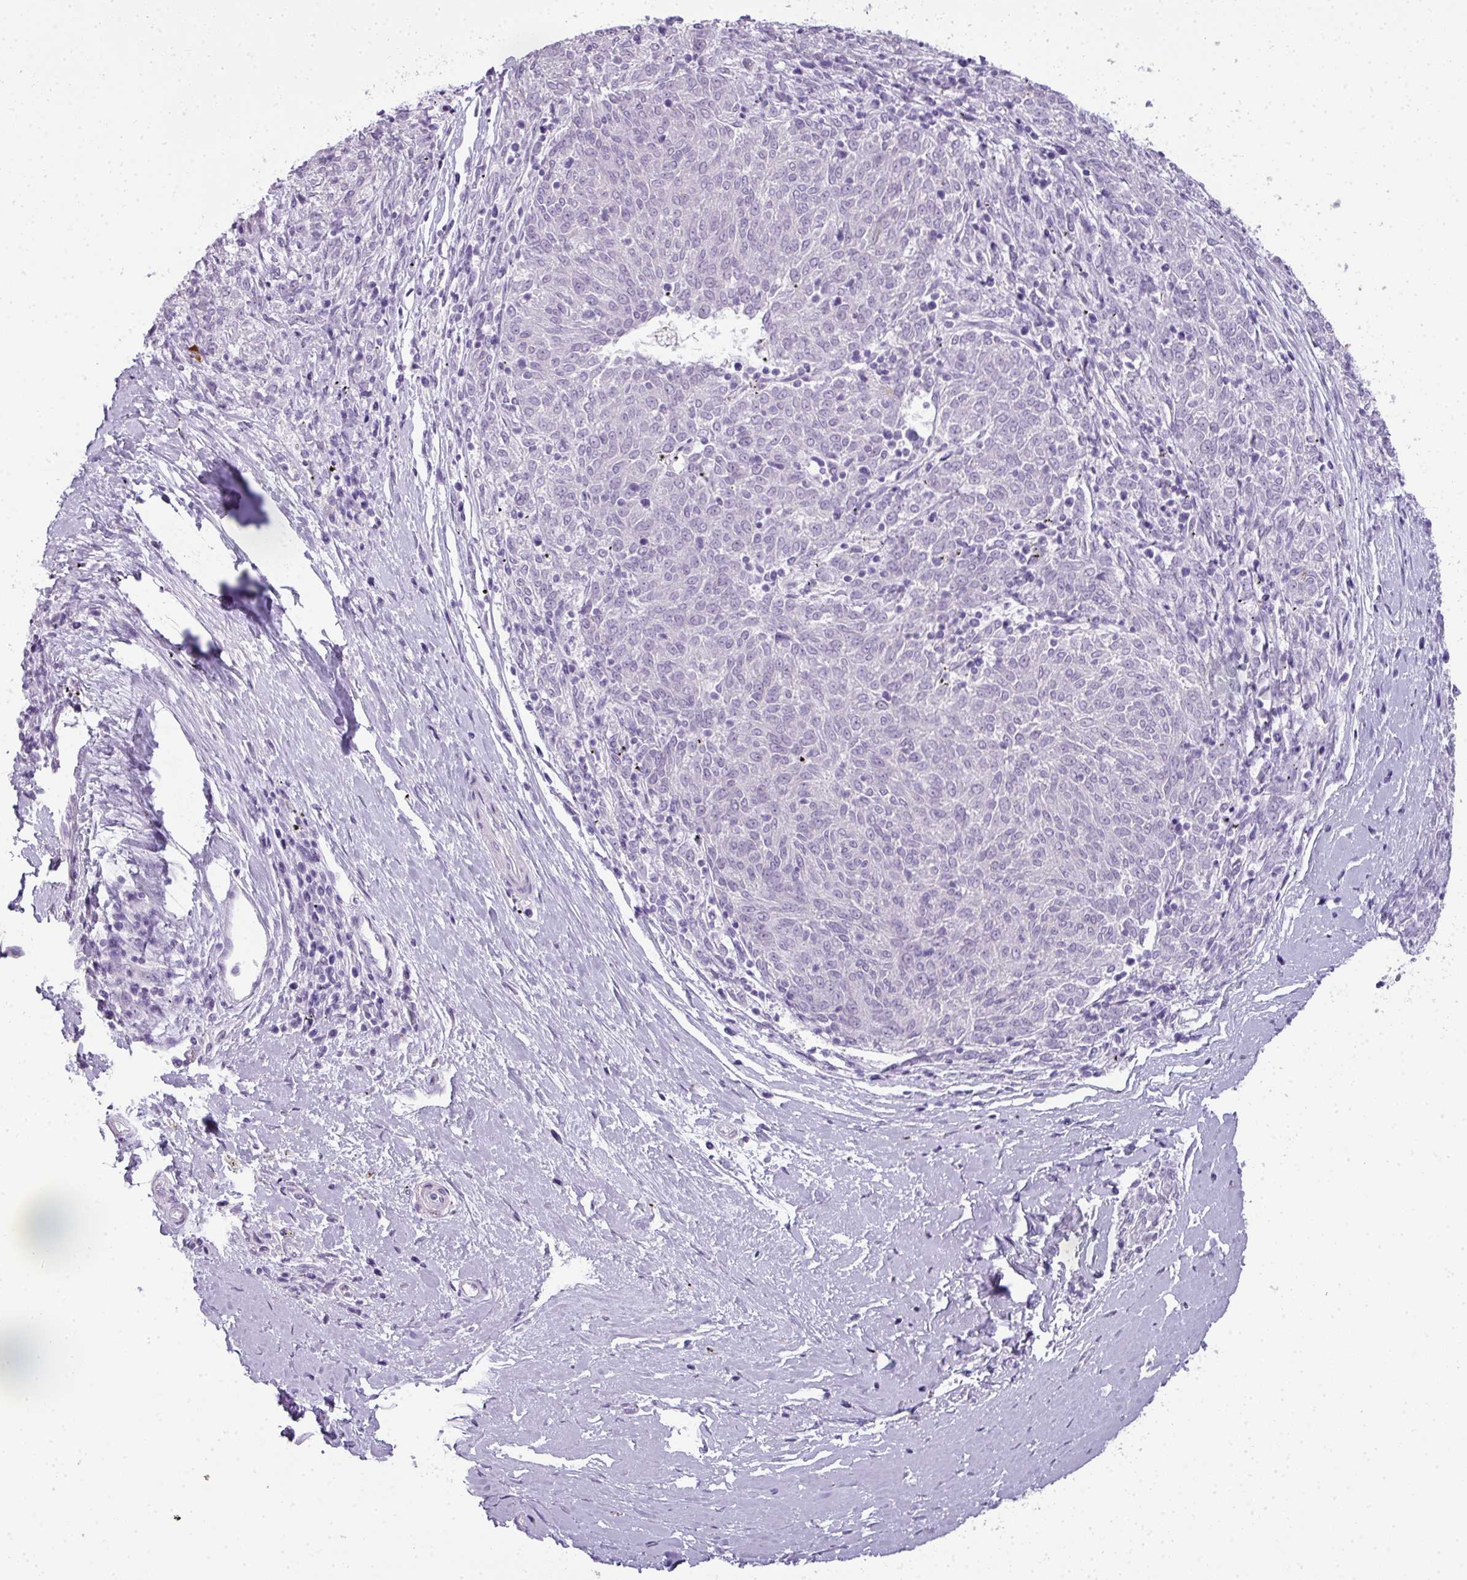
{"staining": {"intensity": "negative", "quantity": "none", "location": "none"}, "tissue": "melanoma", "cell_type": "Tumor cells", "image_type": "cancer", "snomed": [{"axis": "morphology", "description": "Malignant melanoma, NOS"}, {"axis": "topography", "description": "Skin"}], "caption": "Immunohistochemistry (IHC) micrograph of neoplastic tissue: melanoma stained with DAB demonstrates no significant protein expression in tumor cells. (DAB (3,3'-diaminobenzidine) IHC visualized using brightfield microscopy, high magnification).", "gene": "RBMY1F", "patient": {"sex": "female", "age": 72}}